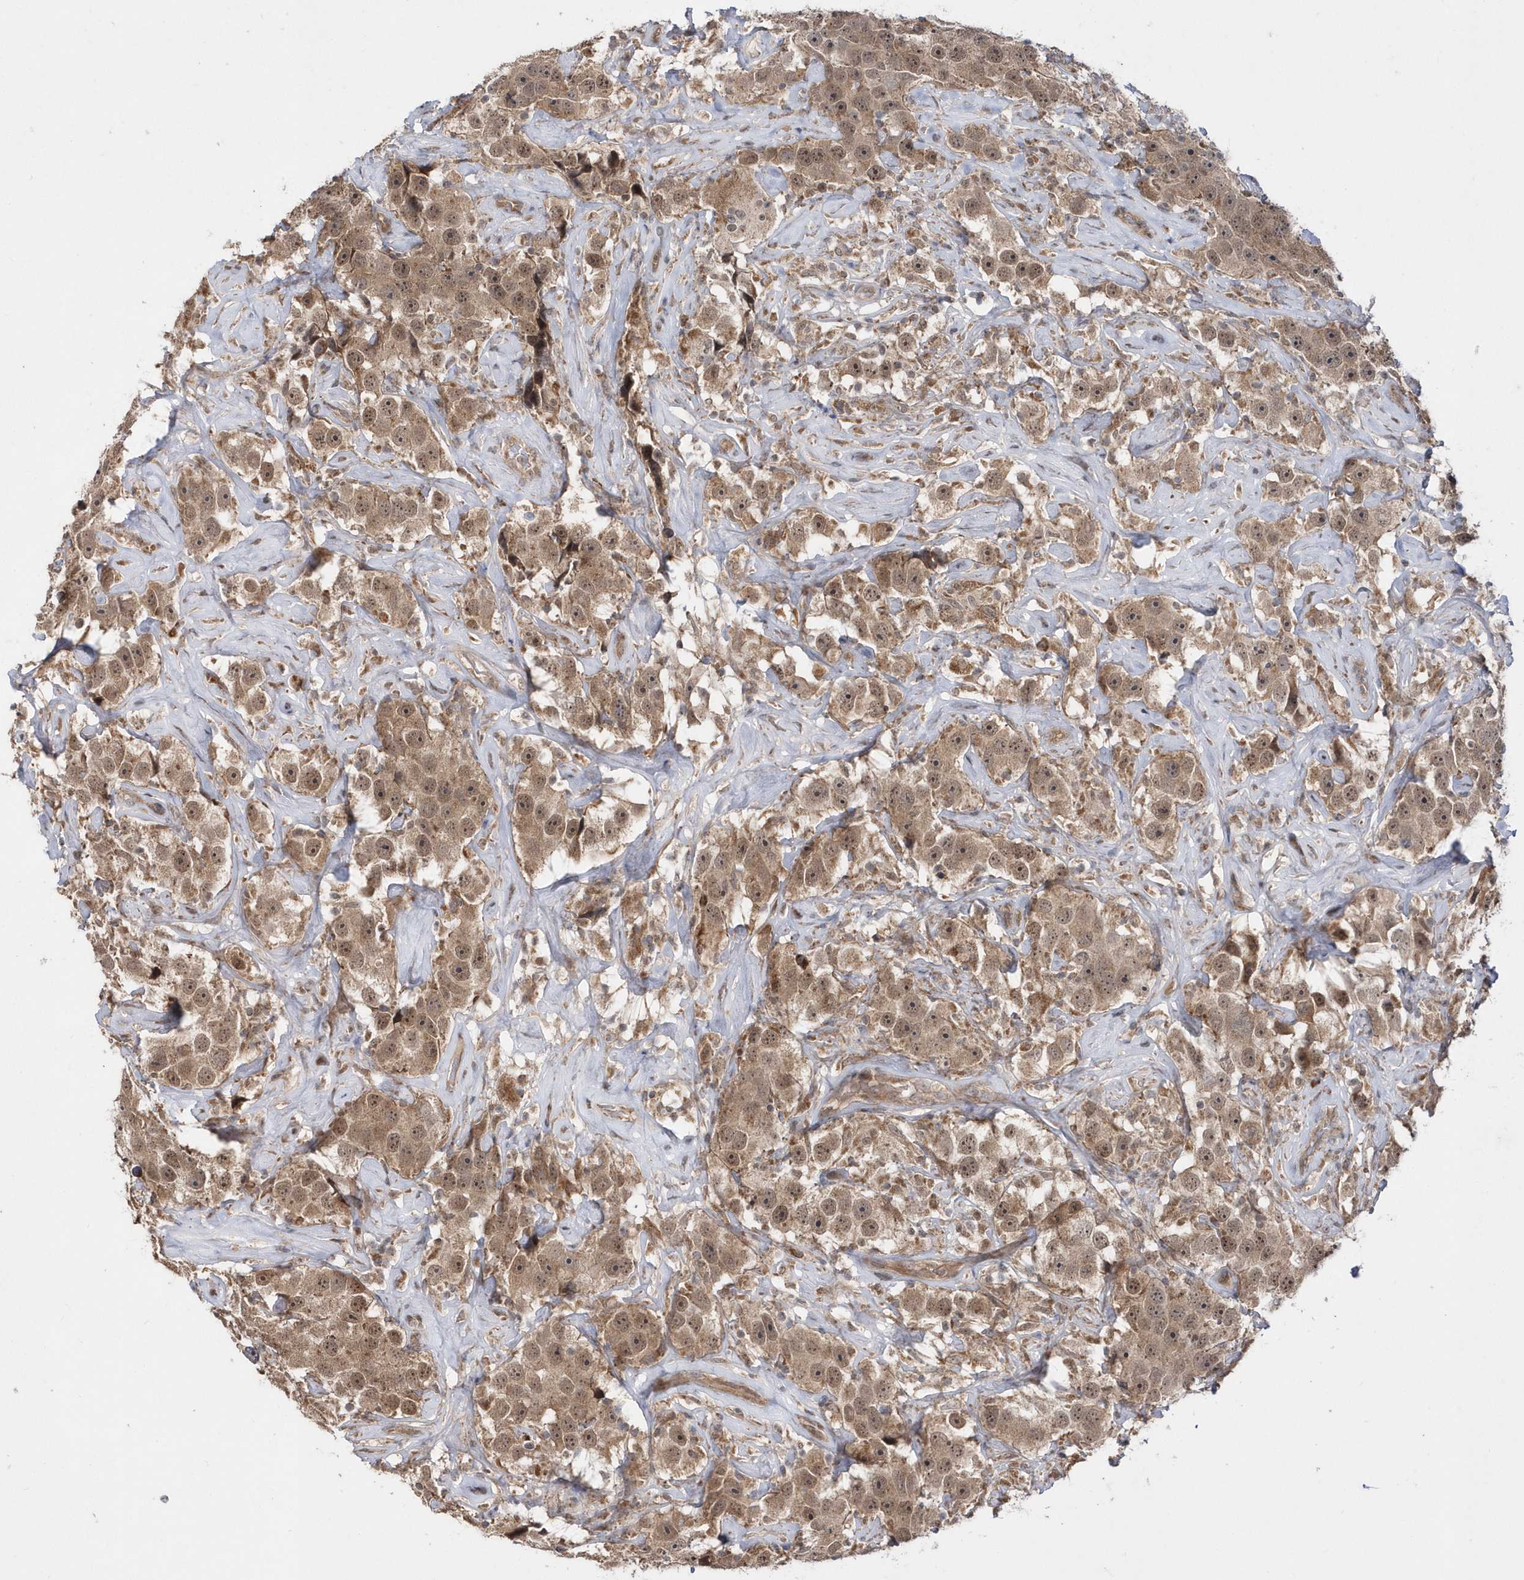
{"staining": {"intensity": "moderate", "quantity": ">75%", "location": "cytoplasmic/membranous,nuclear"}, "tissue": "testis cancer", "cell_type": "Tumor cells", "image_type": "cancer", "snomed": [{"axis": "morphology", "description": "Seminoma, NOS"}, {"axis": "topography", "description": "Testis"}], "caption": "IHC photomicrograph of neoplastic tissue: testis seminoma stained using immunohistochemistry (IHC) displays medium levels of moderate protein expression localized specifically in the cytoplasmic/membranous and nuclear of tumor cells, appearing as a cytoplasmic/membranous and nuclear brown color.", "gene": "DALRD3", "patient": {"sex": "male", "age": 49}}